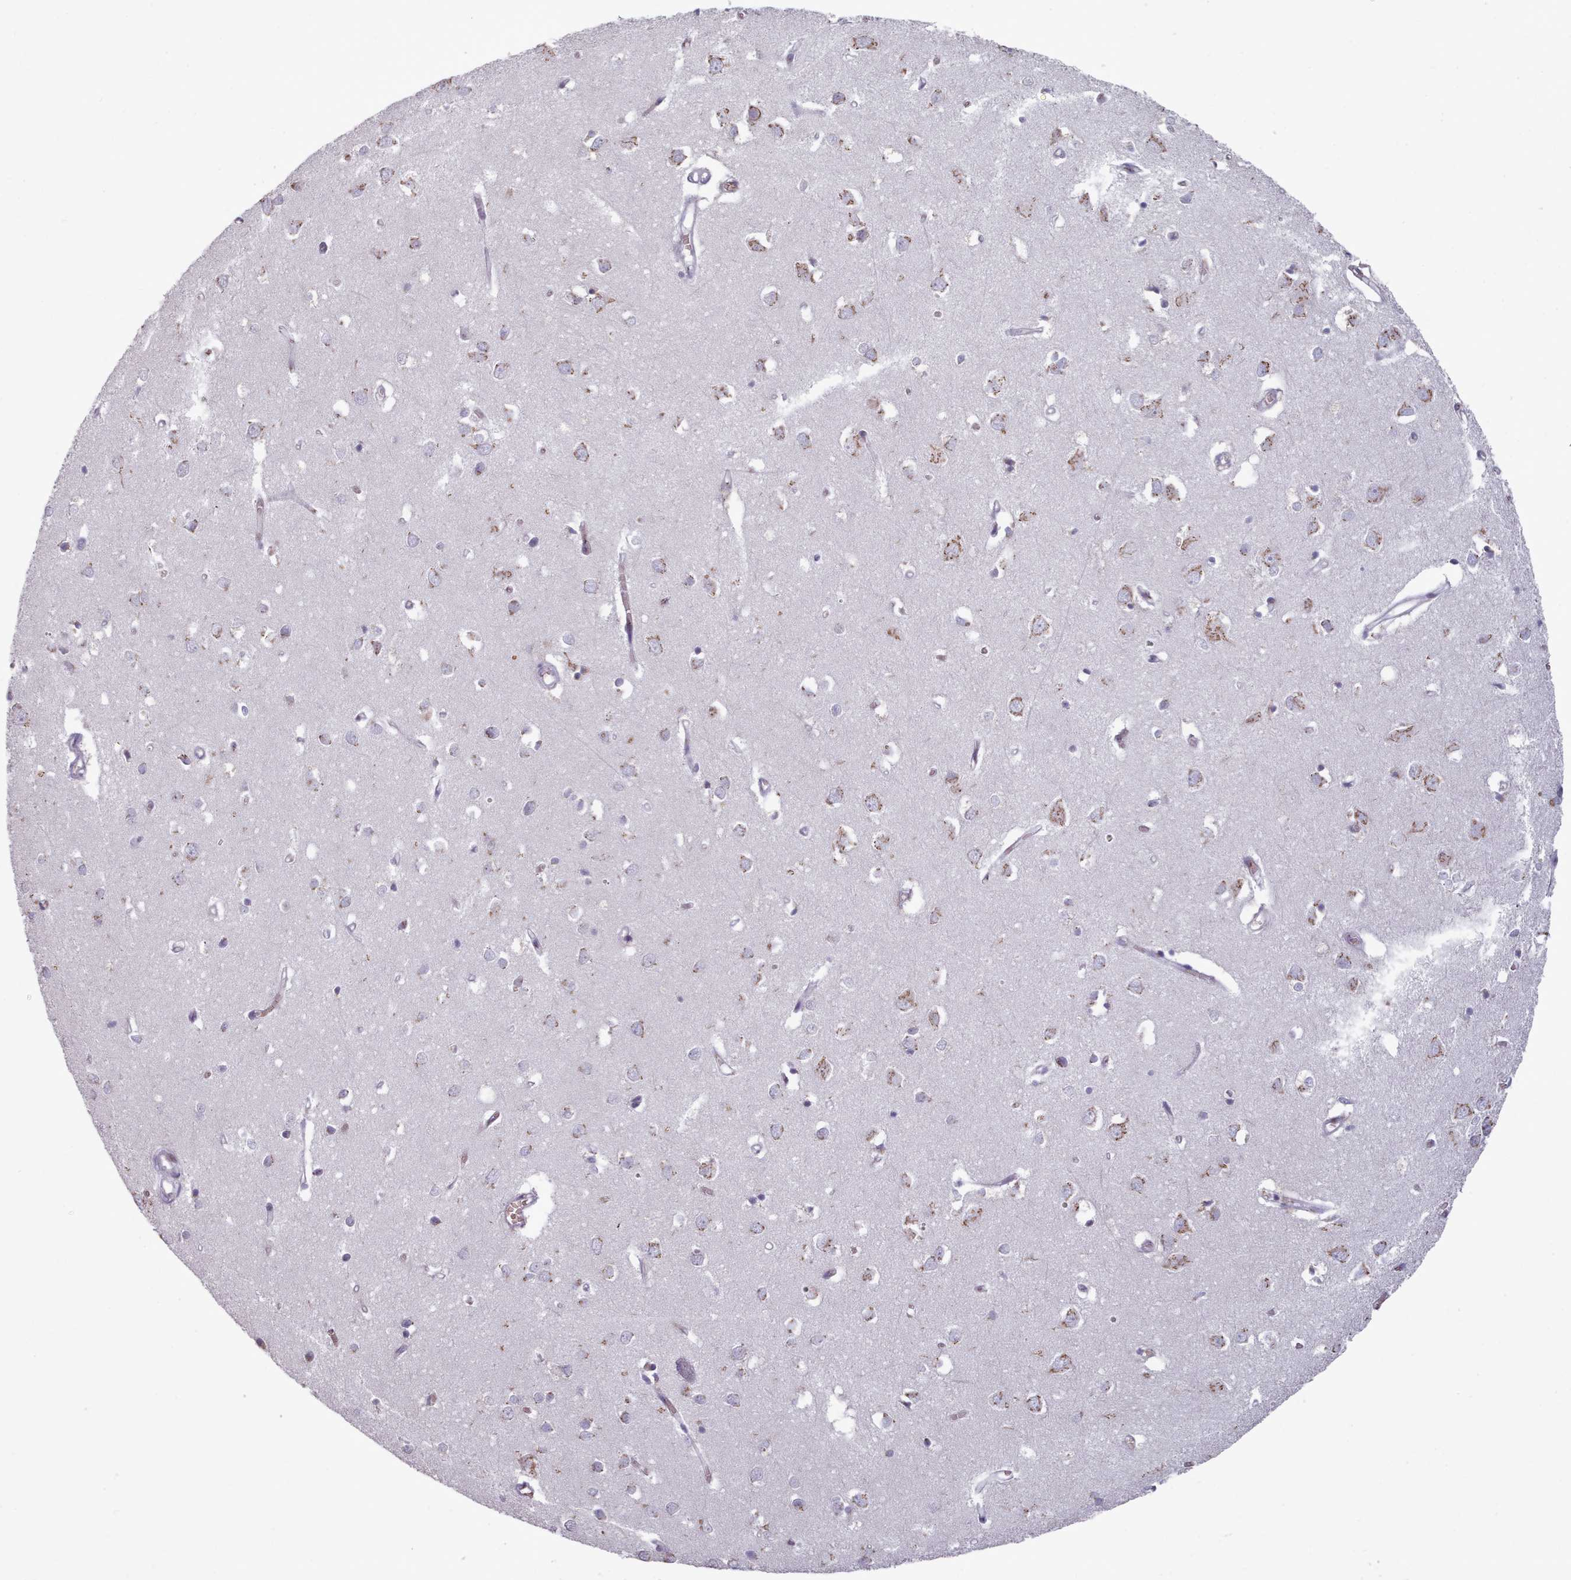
{"staining": {"intensity": "negative", "quantity": "none", "location": "none"}, "tissue": "cerebral cortex", "cell_type": "Endothelial cells", "image_type": "normal", "snomed": [{"axis": "morphology", "description": "Normal tissue, NOS"}, {"axis": "topography", "description": "Cerebral cortex"}], "caption": "Protein analysis of normal cerebral cortex reveals no significant staining in endothelial cells. (DAB (3,3'-diaminobenzidine) immunohistochemistry (IHC) visualized using brightfield microscopy, high magnification).", "gene": "MAN1B1", "patient": {"sex": "female", "age": 64}}